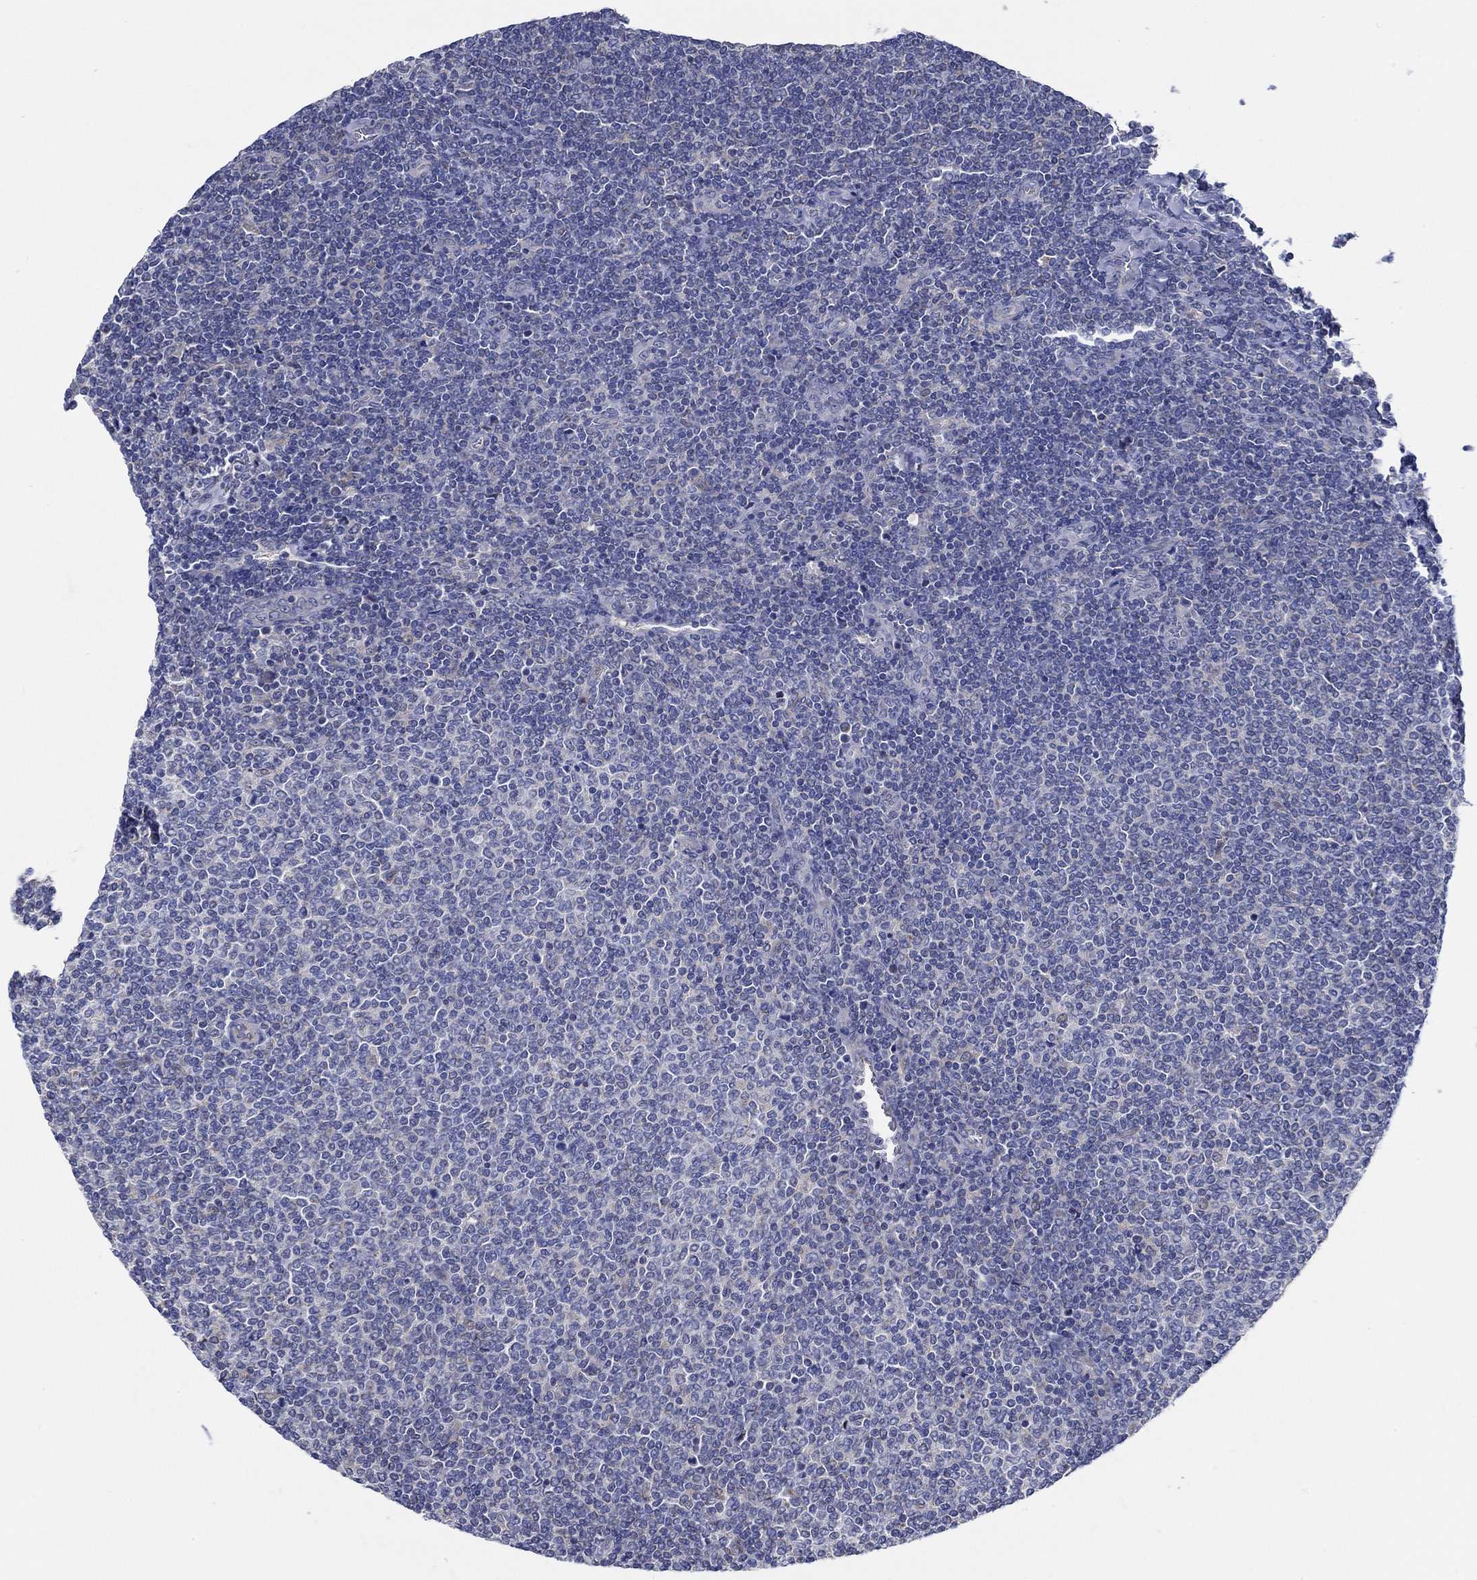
{"staining": {"intensity": "negative", "quantity": "none", "location": "none"}, "tissue": "lymphoma", "cell_type": "Tumor cells", "image_type": "cancer", "snomed": [{"axis": "morphology", "description": "Malignant lymphoma, non-Hodgkin's type, Low grade"}, {"axis": "topography", "description": "Lymph node"}], "caption": "High magnification brightfield microscopy of lymphoma stained with DAB (brown) and counterstained with hematoxylin (blue): tumor cells show no significant positivity.", "gene": "CFAP61", "patient": {"sex": "male", "age": 52}}